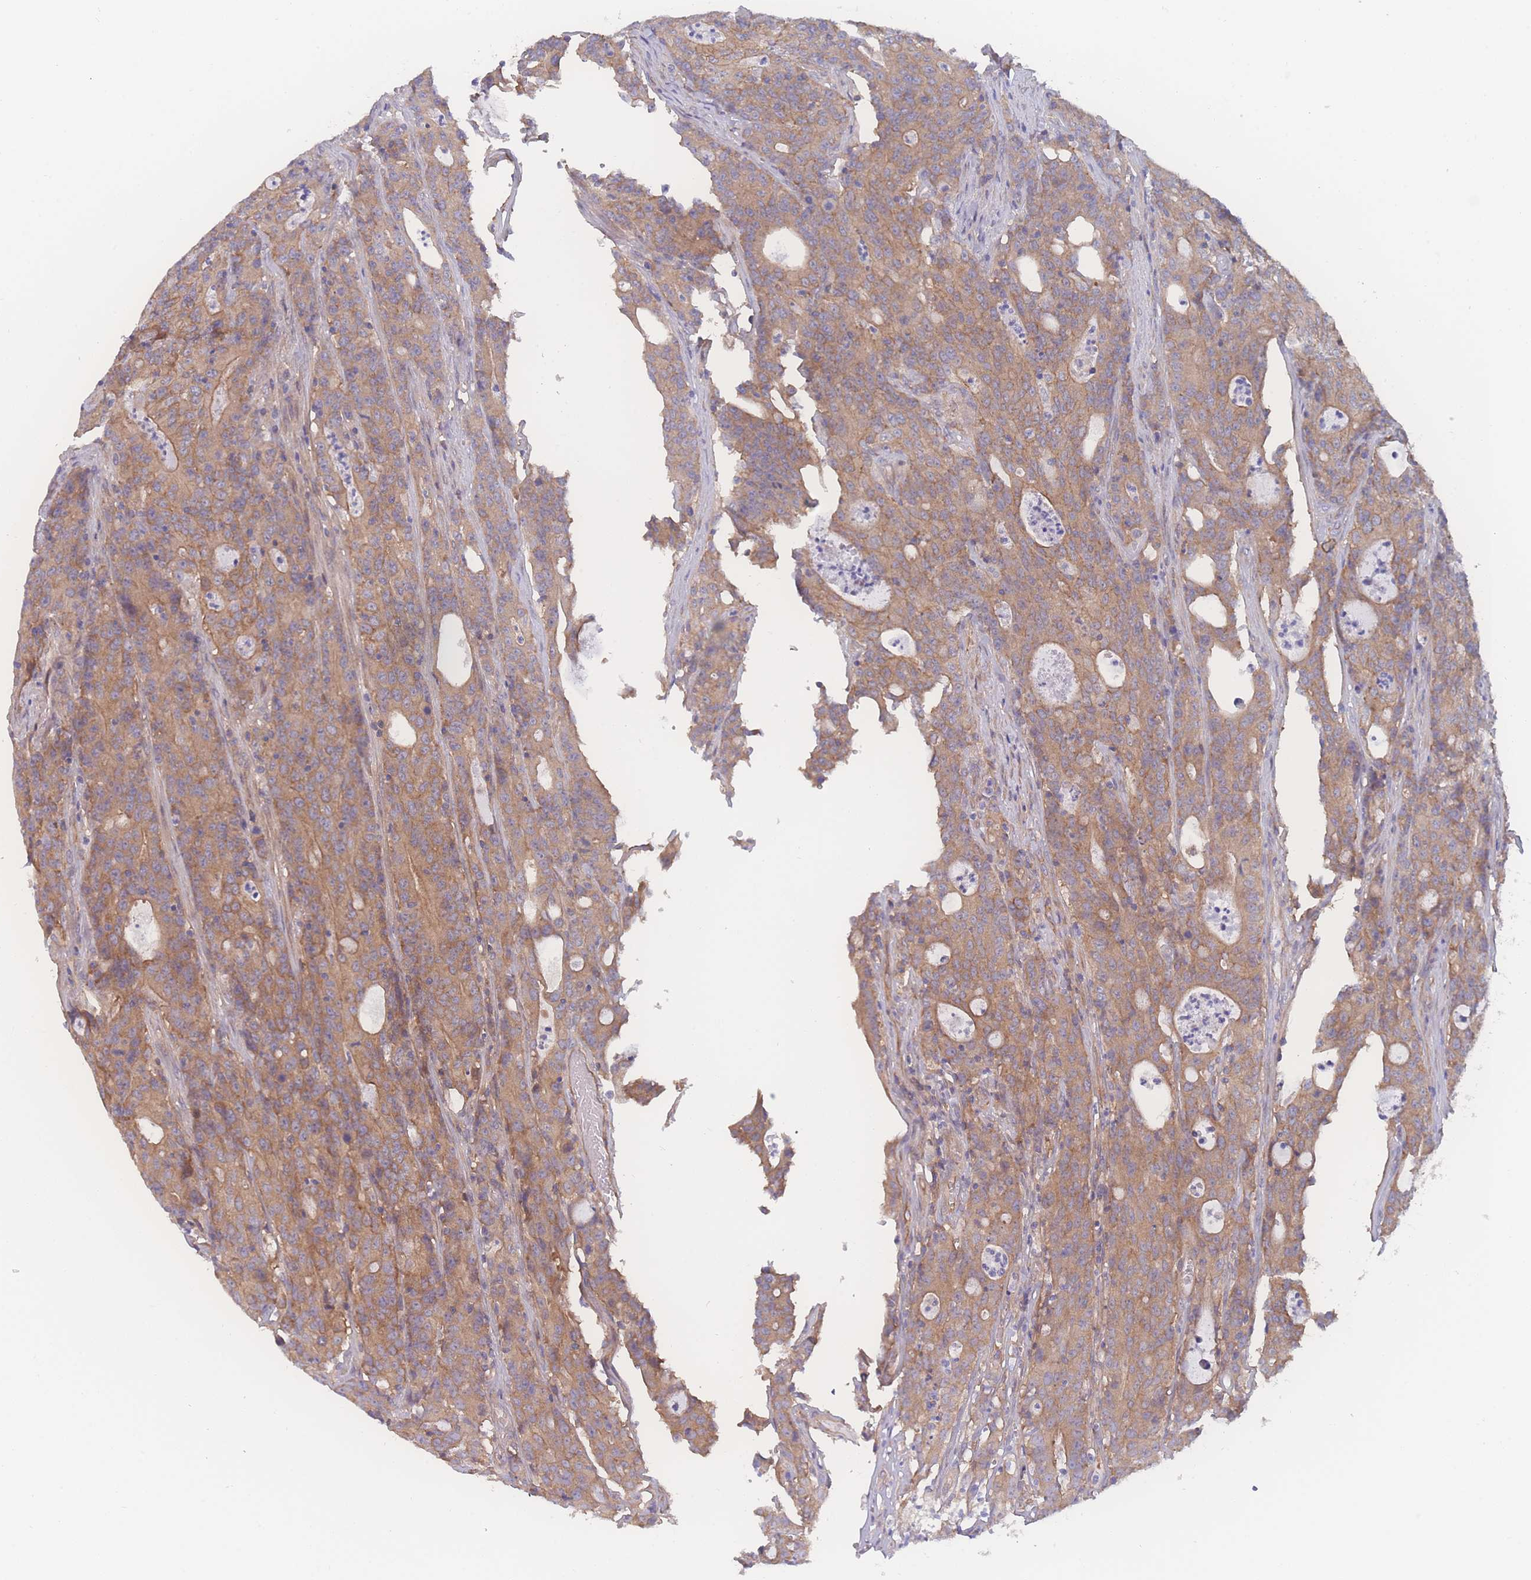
{"staining": {"intensity": "moderate", "quantity": ">75%", "location": "cytoplasmic/membranous"}, "tissue": "colorectal cancer", "cell_type": "Tumor cells", "image_type": "cancer", "snomed": [{"axis": "morphology", "description": "Adenocarcinoma, NOS"}, {"axis": "topography", "description": "Colon"}], "caption": "High-magnification brightfield microscopy of colorectal cancer stained with DAB (3,3'-diaminobenzidine) (brown) and counterstained with hematoxylin (blue). tumor cells exhibit moderate cytoplasmic/membranous staining is seen in about>75% of cells.", "gene": "CFAP97", "patient": {"sex": "male", "age": 83}}